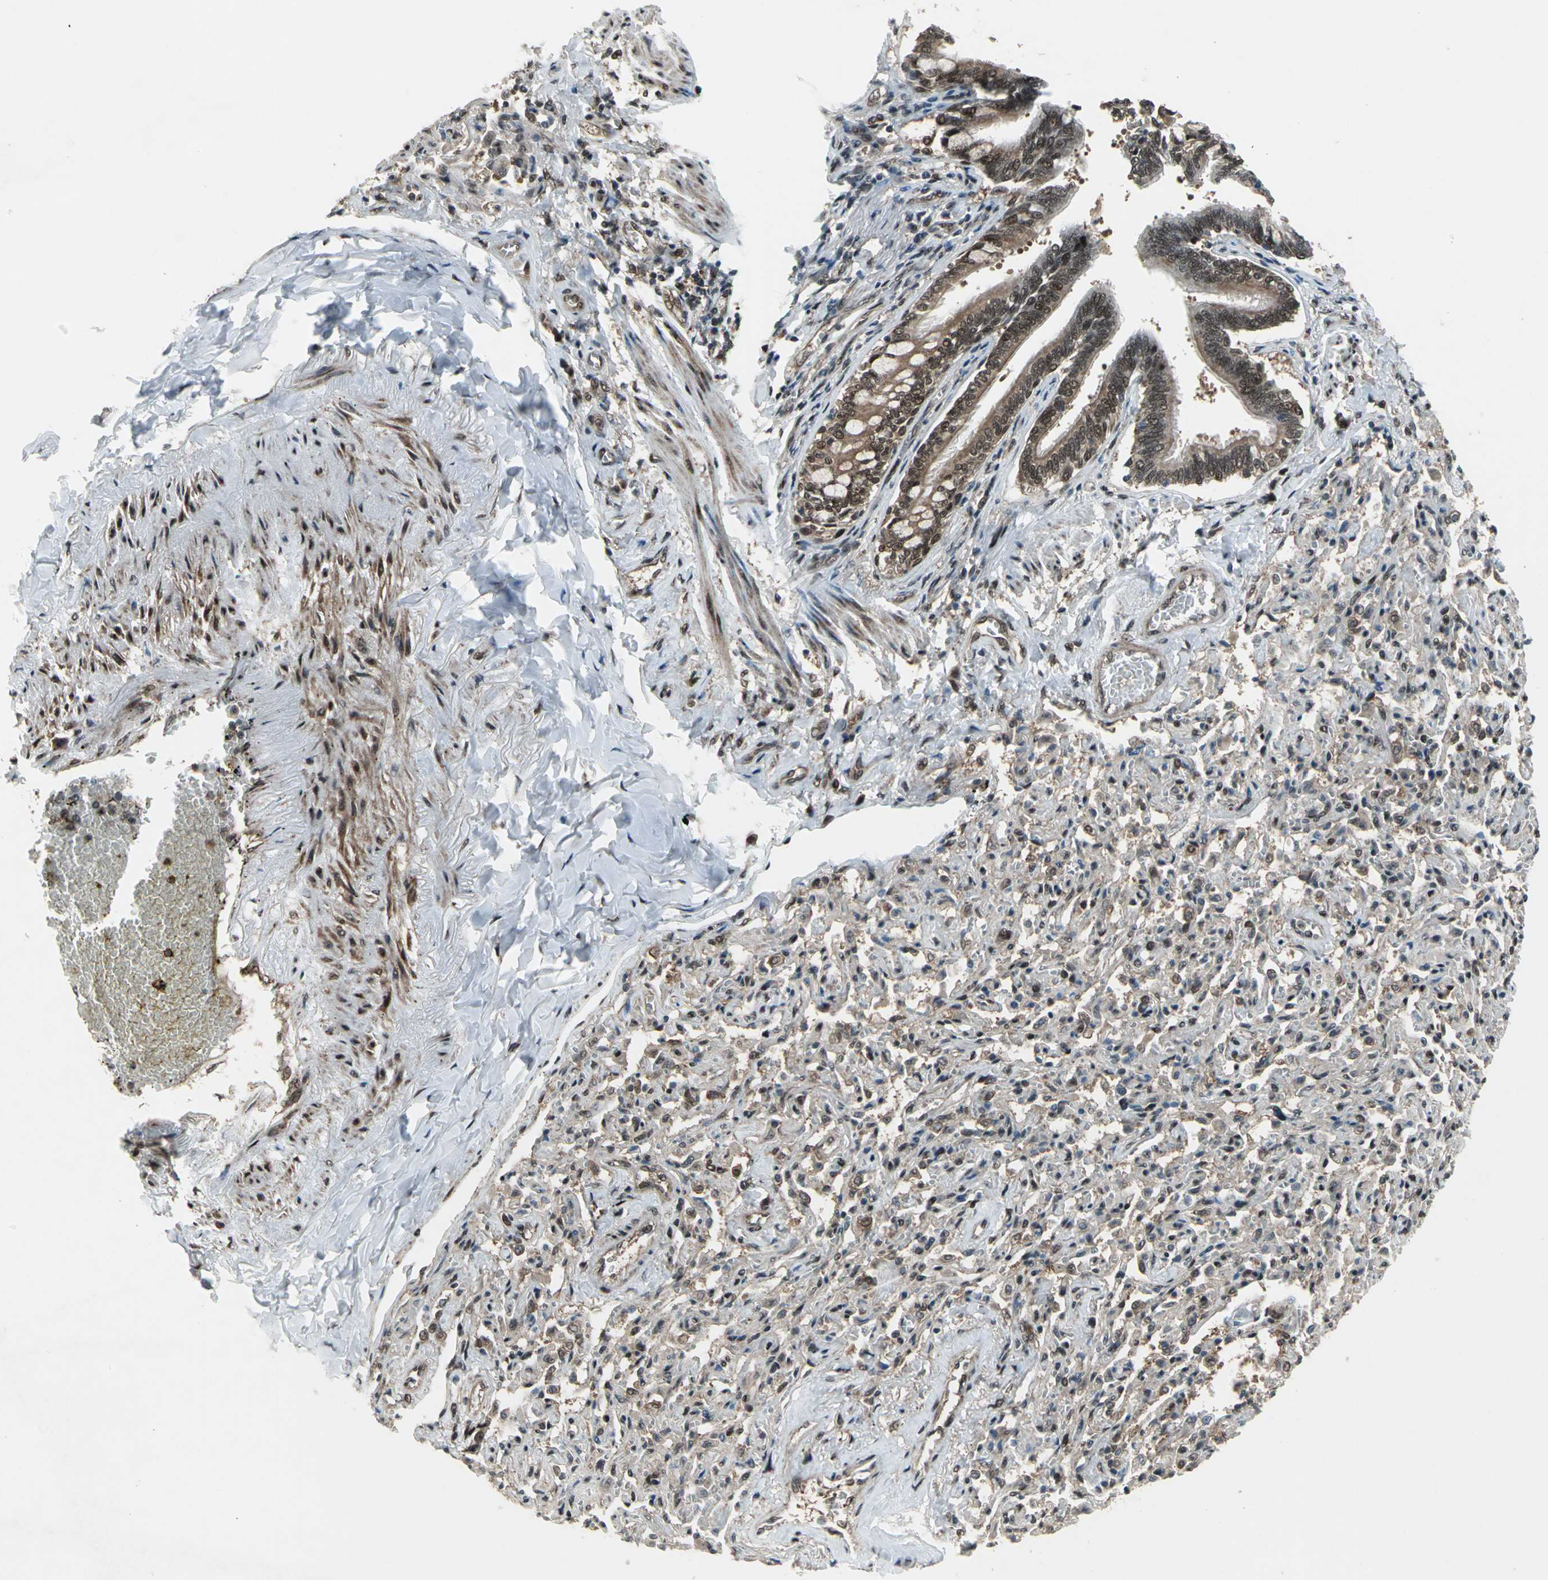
{"staining": {"intensity": "strong", "quantity": ">75%", "location": "cytoplasmic/membranous,nuclear"}, "tissue": "bronchus", "cell_type": "Respiratory epithelial cells", "image_type": "normal", "snomed": [{"axis": "morphology", "description": "Normal tissue, NOS"}, {"axis": "topography", "description": "Lung"}], "caption": "Human bronchus stained with a brown dye demonstrates strong cytoplasmic/membranous,nuclear positive positivity in approximately >75% of respiratory epithelial cells.", "gene": "COPS5", "patient": {"sex": "male", "age": 64}}